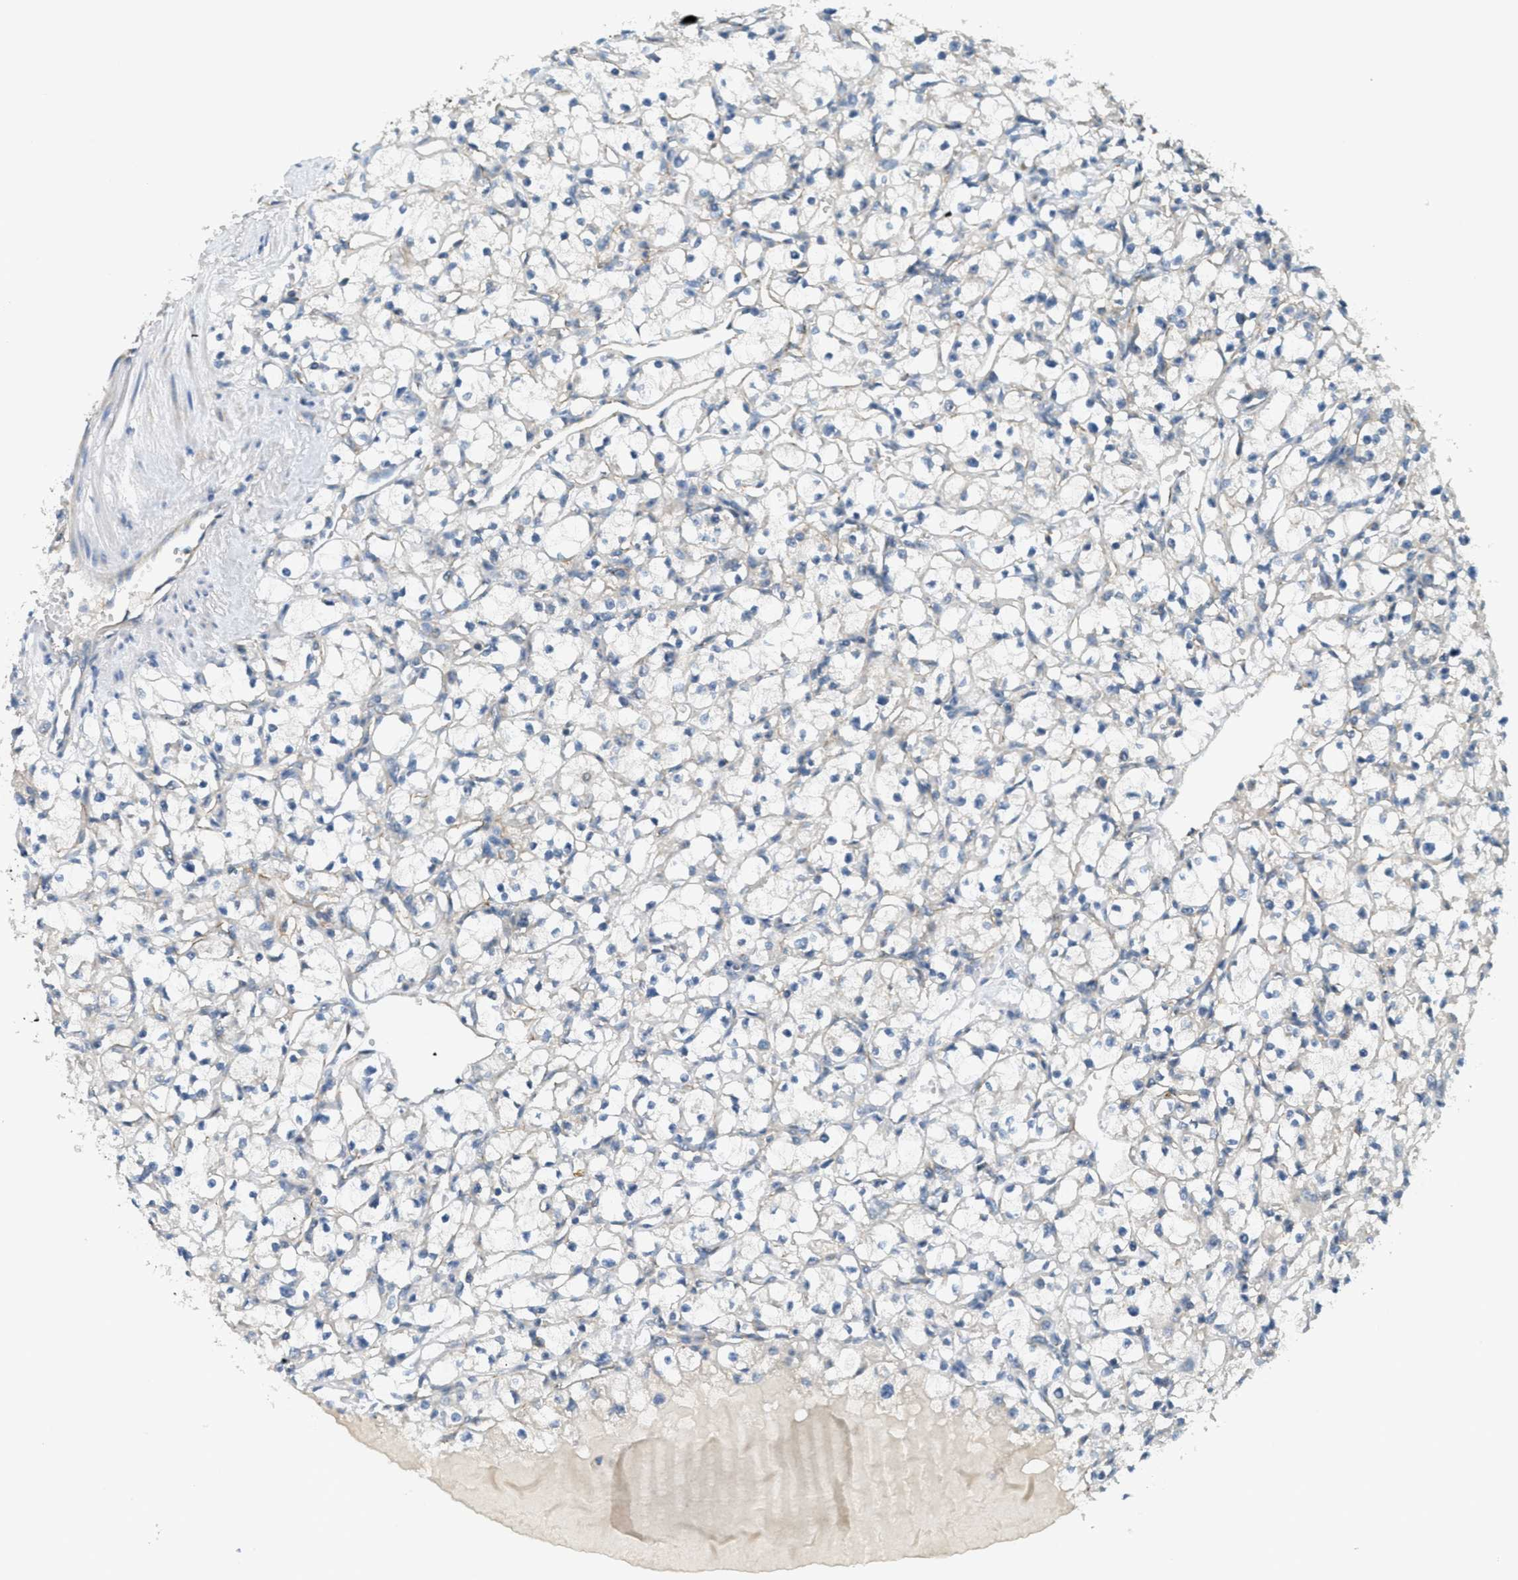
{"staining": {"intensity": "negative", "quantity": "none", "location": "none"}, "tissue": "renal cancer", "cell_type": "Tumor cells", "image_type": "cancer", "snomed": [{"axis": "morphology", "description": "Adenocarcinoma, NOS"}, {"axis": "topography", "description": "Kidney"}], "caption": "Immunohistochemistry (IHC) photomicrograph of neoplastic tissue: human adenocarcinoma (renal) stained with DAB exhibits no significant protein staining in tumor cells. (DAB (3,3'-diaminobenzidine) IHC, high magnification).", "gene": "JCAD", "patient": {"sex": "male", "age": 56}}